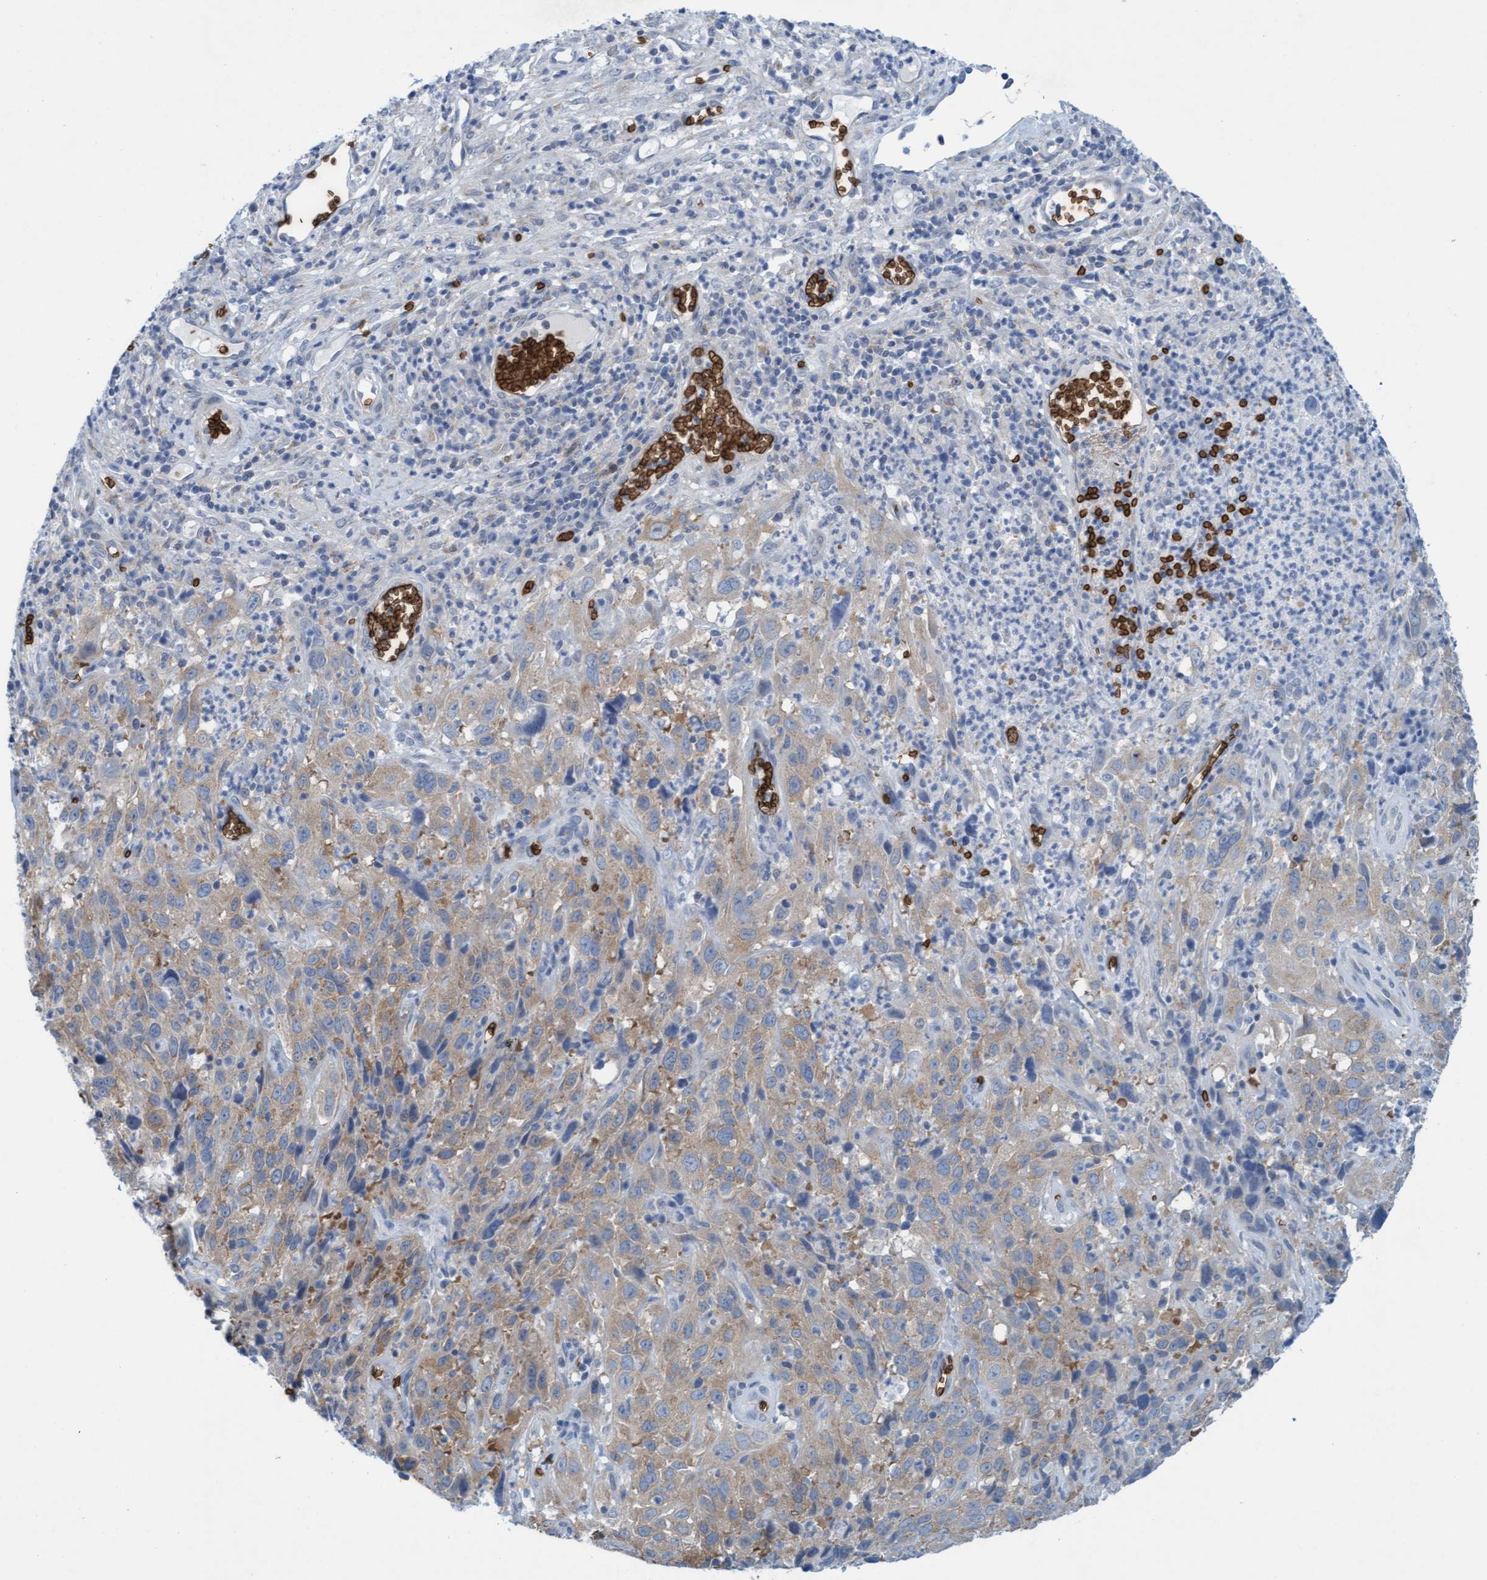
{"staining": {"intensity": "weak", "quantity": ">75%", "location": "cytoplasmic/membranous"}, "tissue": "cervical cancer", "cell_type": "Tumor cells", "image_type": "cancer", "snomed": [{"axis": "morphology", "description": "Squamous cell carcinoma, NOS"}, {"axis": "topography", "description": "Cervix"}], "caption": "An image of human cervical cancer stained for a protein exhibits weak cytoplasmic/membranous brown staining in tumor cells.", "gene": "SPEM2", "patient": {"sex": "female", "age": 32}}